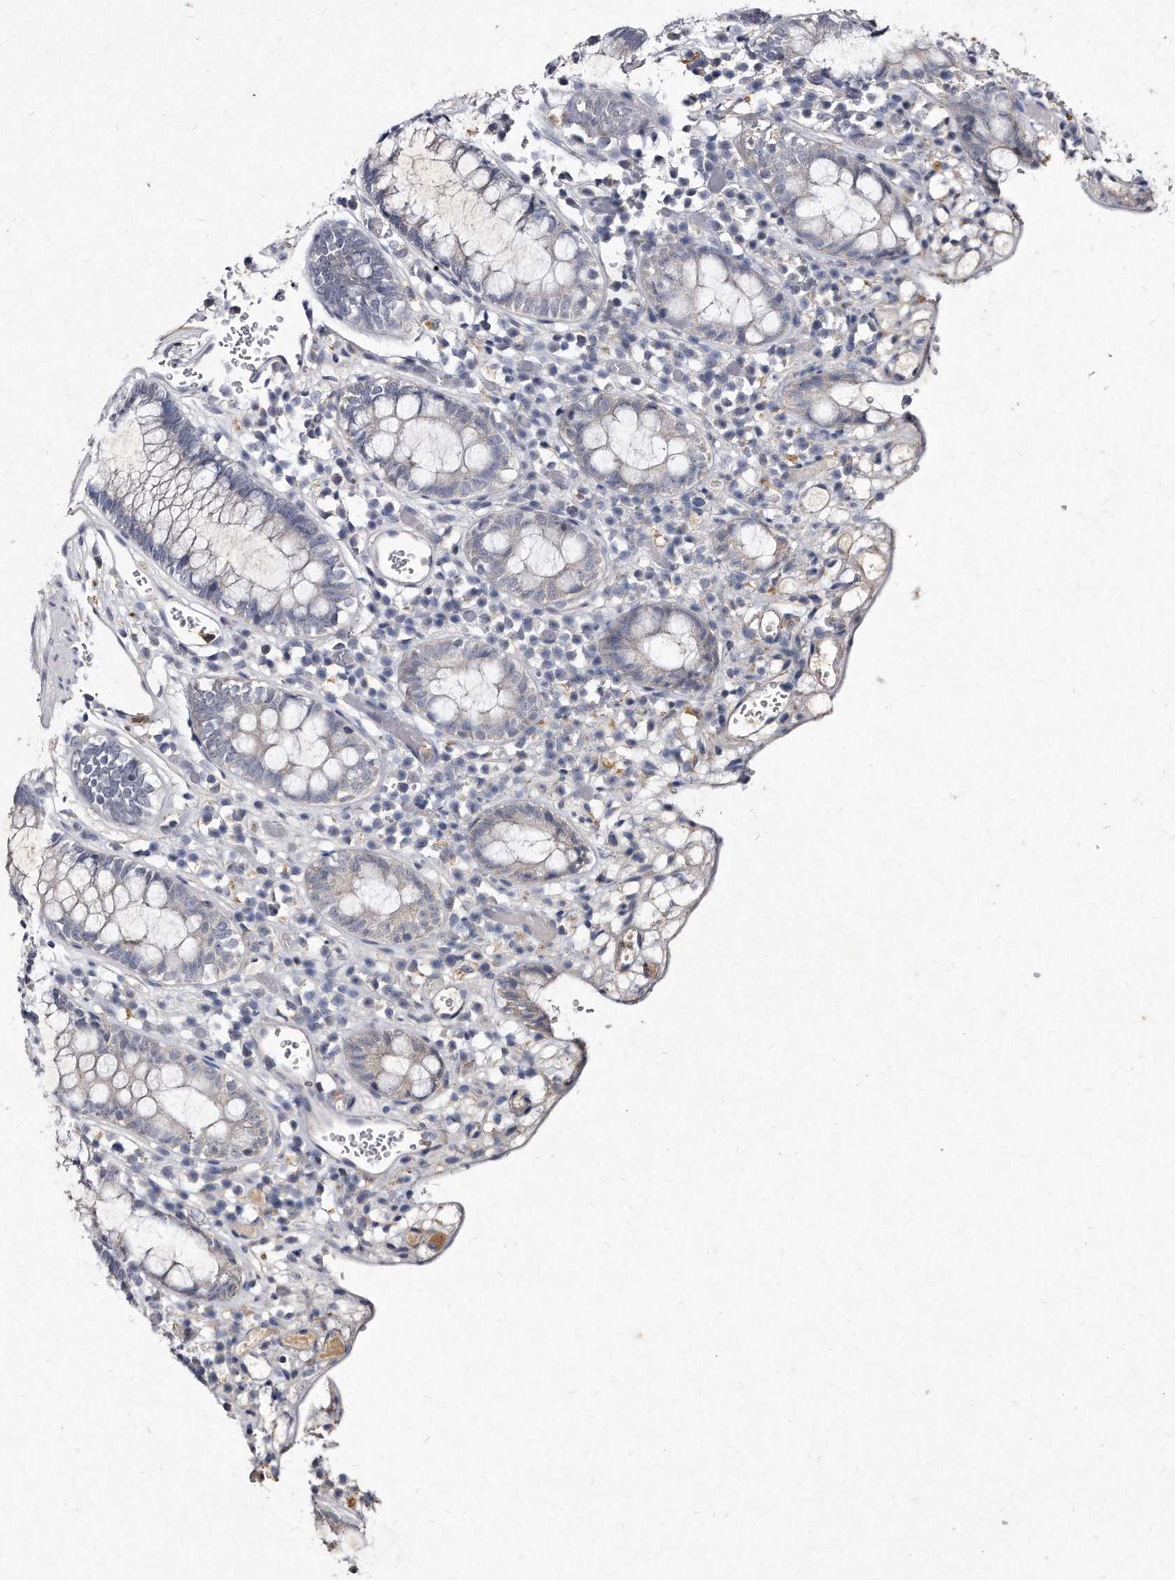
{"staining": {"intensity": "weak", "quantity": "25%-75%", "location": "cytoplasmic/membranous"}, "tissue": "colon", "cell_type": "Endothelial cells", "image_type": "normal", "snomed": [{"axis": "morphology", "description": "Normal tissue, NOS"}, {"axis": "topography", "description": "Colon"}], "caption": "Protein staining shows weak cytoplasmic/membranous expression in approximately 25%-75% of endothelial cells in normal colon.", "gene": "KLHDC3", "patient": {"sex": "male", "age": 14}}